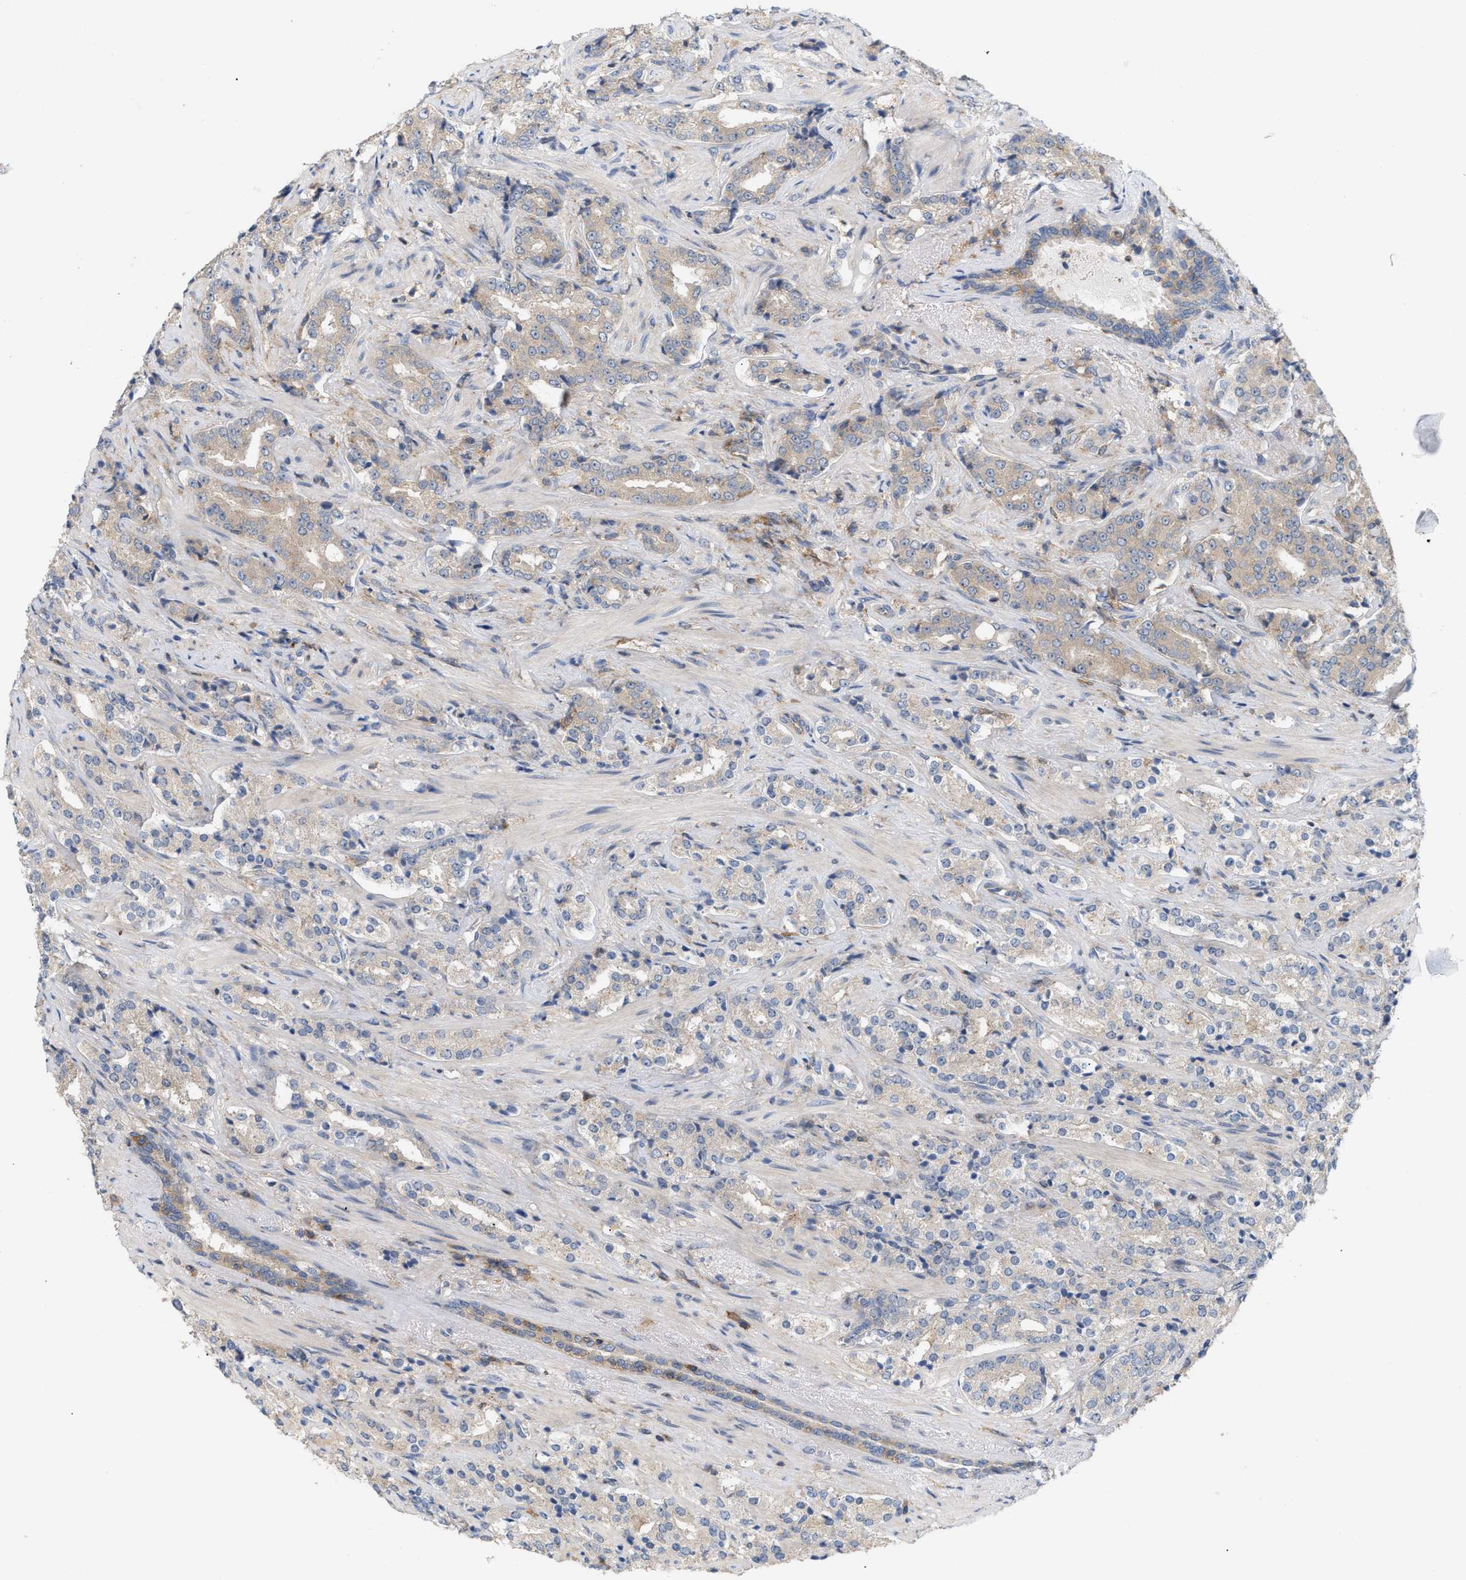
{"staining": {"intensity": "weak", "quantity": "25%-75%", "location": "cytoplasmic/membranous"}, "tissue": "prostate cancer", "cell_type": "Tumor cells", "image_type": "cancer", "snomed": [{"axis": "morphology", "description": "Adenocarcinoma, High grade"}, {"axis": "topography", "description": "Prostate"}], "caption": "Immunohistochemical staining of adenocarcinoma (high-grade) (prostate) demonstrates weak cytoplasmic/membranous protein expression in about 25%-75% of tumor cells.", "gene": "DBNL", "patient": {"sex": "male", "age": 71}}